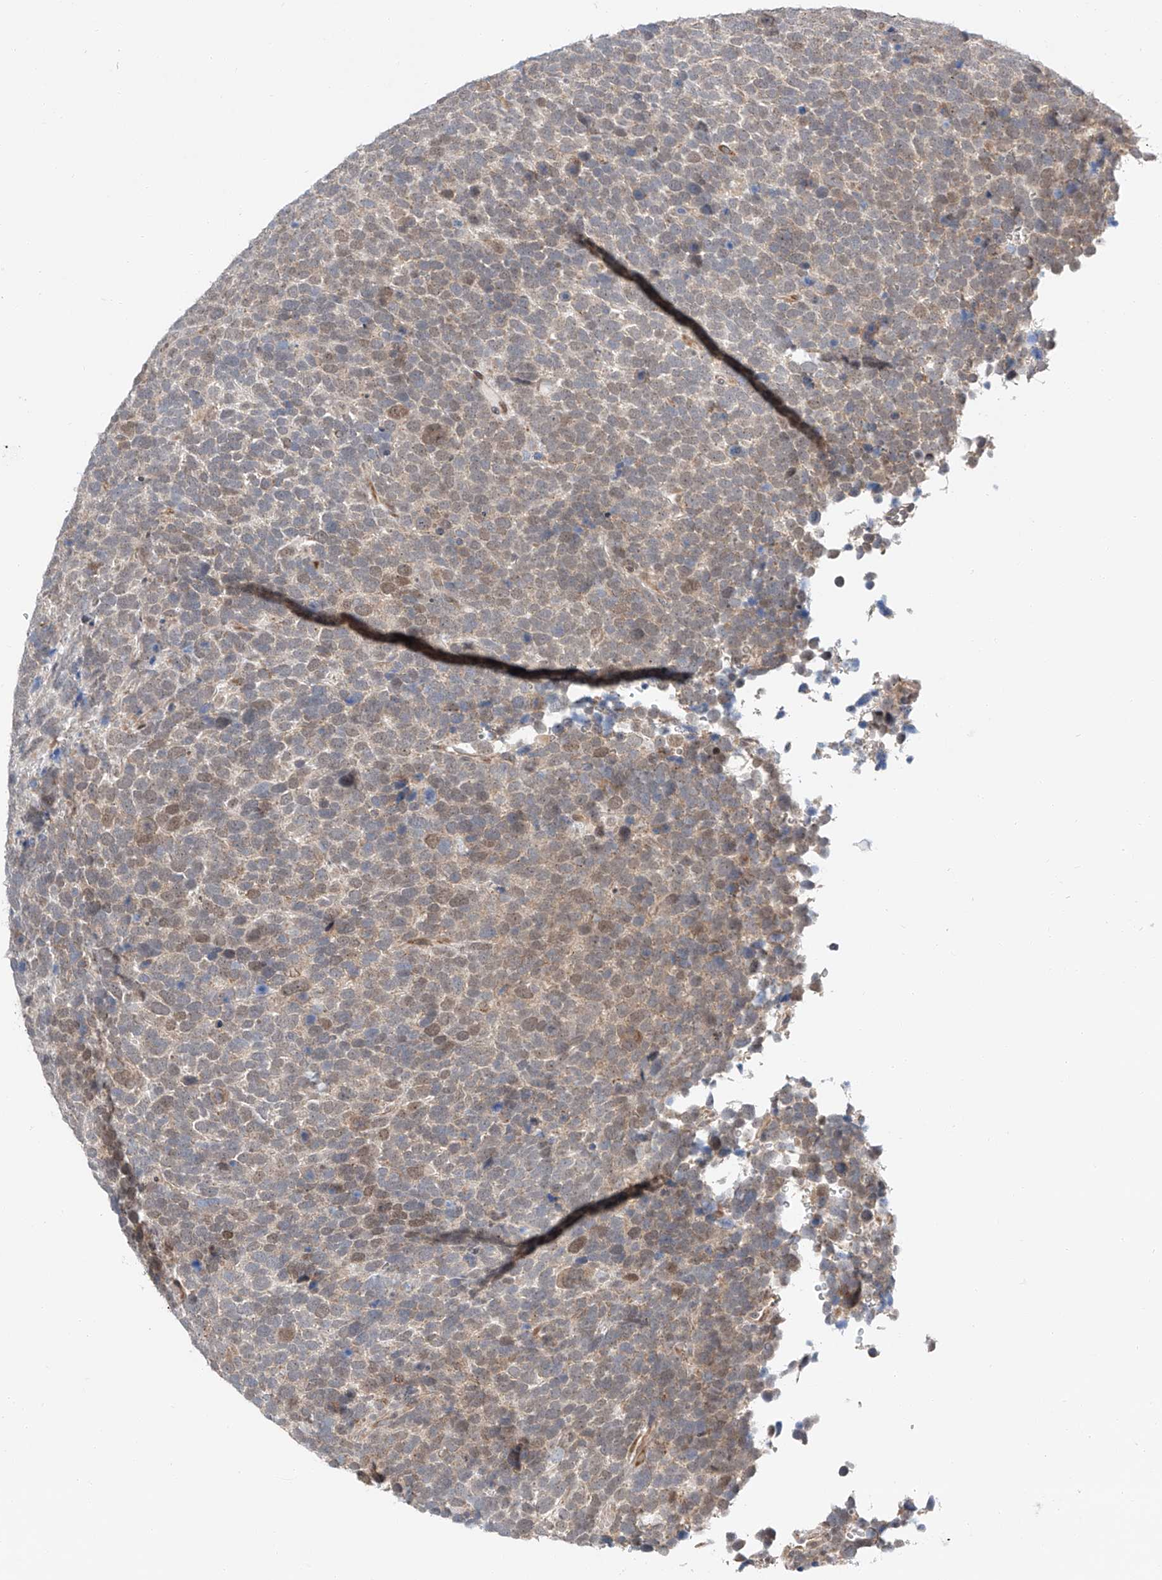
{"staining": {"intensity": "moderate", "quantity": "<25%", "location": "nuclear"}, "tissue": "urothelial cancer", "cell_type": "Tumor cells", "image_type": "cancer", "snomed": [{"axis": "morphology", "description": "Urothelial carcinoma, High grade"}, {"axis": "topography", "description": "Urinary bladder"}], "caption": "Immunohistochemistry (IHC) photomicrograph of neoplastic tissue: human urothelial cancer stained using immunohistochemistry demonstrates low levels of moderate protein expression localized specifically in the nuclear of tumor cells, appearing as a nuclear brown color.", "gene": "CLDND1", "patient": {"sex": "female", "age": 82}}